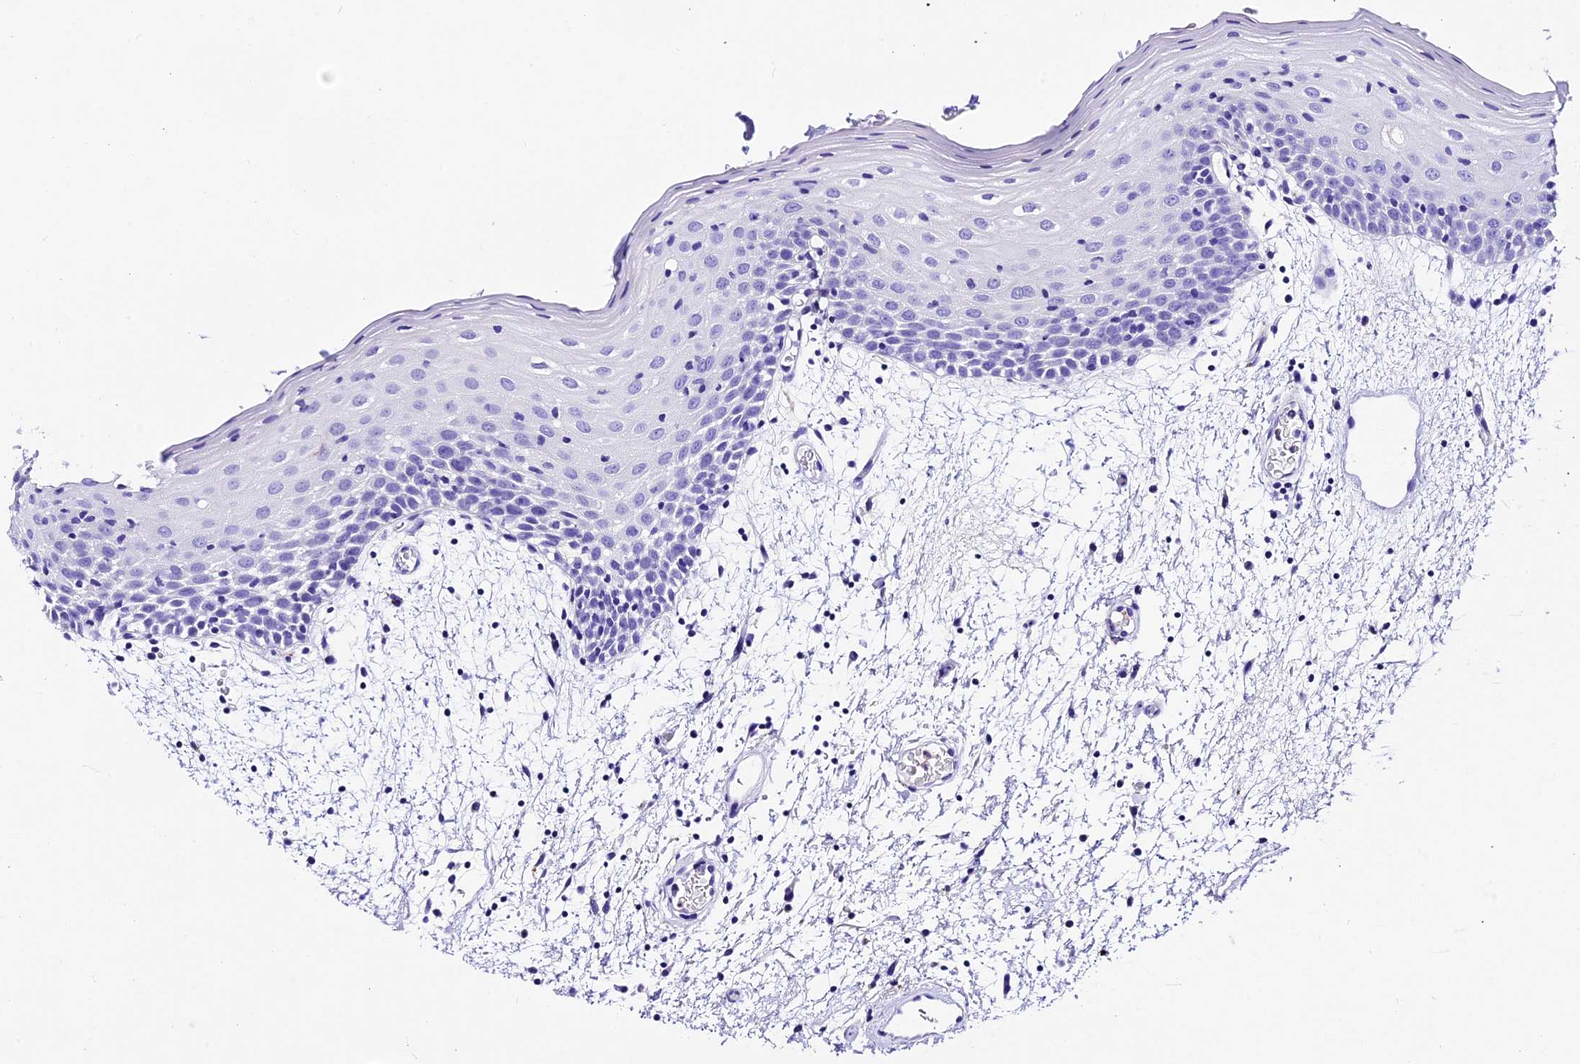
{"staining": {"intensity": "negative", "quantity": "none", "location": "none"}, "tissue": "oral mucosa", "cell_type": "Squamous epithelial cells", "image_type": "normal", "snomed": [{"axis": "morphology", "description": "Normal tissue, NOS"}, {"axis": "topography", "description": "Skeletal muscle"}, {"axis": "topography", "description": "Oral tissue"}, {"axis": "topography", "description": "Salivary gland"}, {"axis": "topography", "description": "Peripheral nerve tissue"}], "caption": "The histopathology image exhibits no significant positivity in squamous epithelial cells of oral mucosa. (DAB immunohistochemistry (IHC) with hematoxylin counter stain).", "gene": "PSG11", "patient": {"sex": "male", "age": 54}}